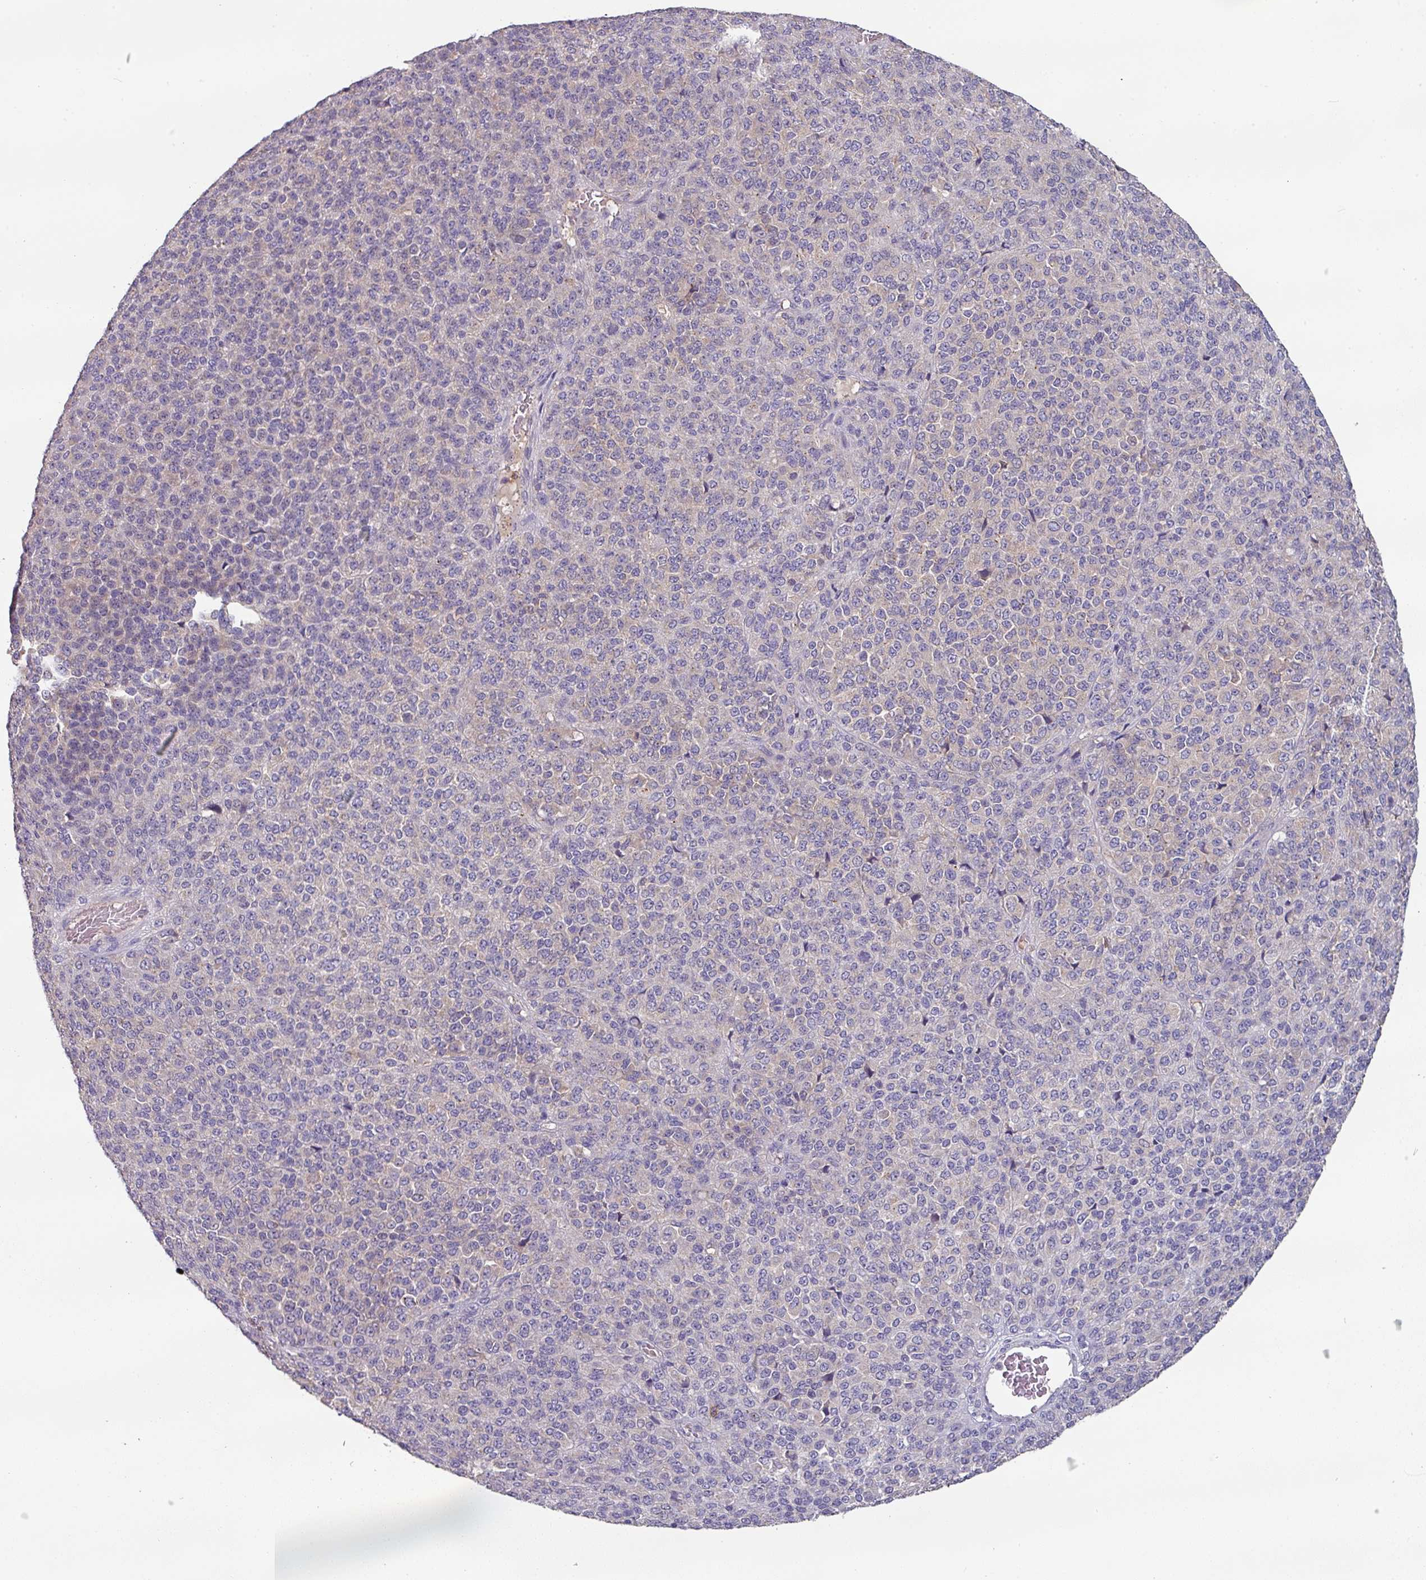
{"staining": {"intensity": "negative", "quantity": "none", "location": "none"}, "tissue": "melanoma", "cell_type": "Tumor cells", "image_type": "cancer", "snomed": [{"axis": "morphology", "description": "Malignant melanoma, Metastatic site"}, {"axis": "topography", "description": "Brain"}], "caption": "Tumor cells are negative for protein expression in human melanoma.", "gene": "CD3G", "patient": {"sex": "female", "age": 56}}